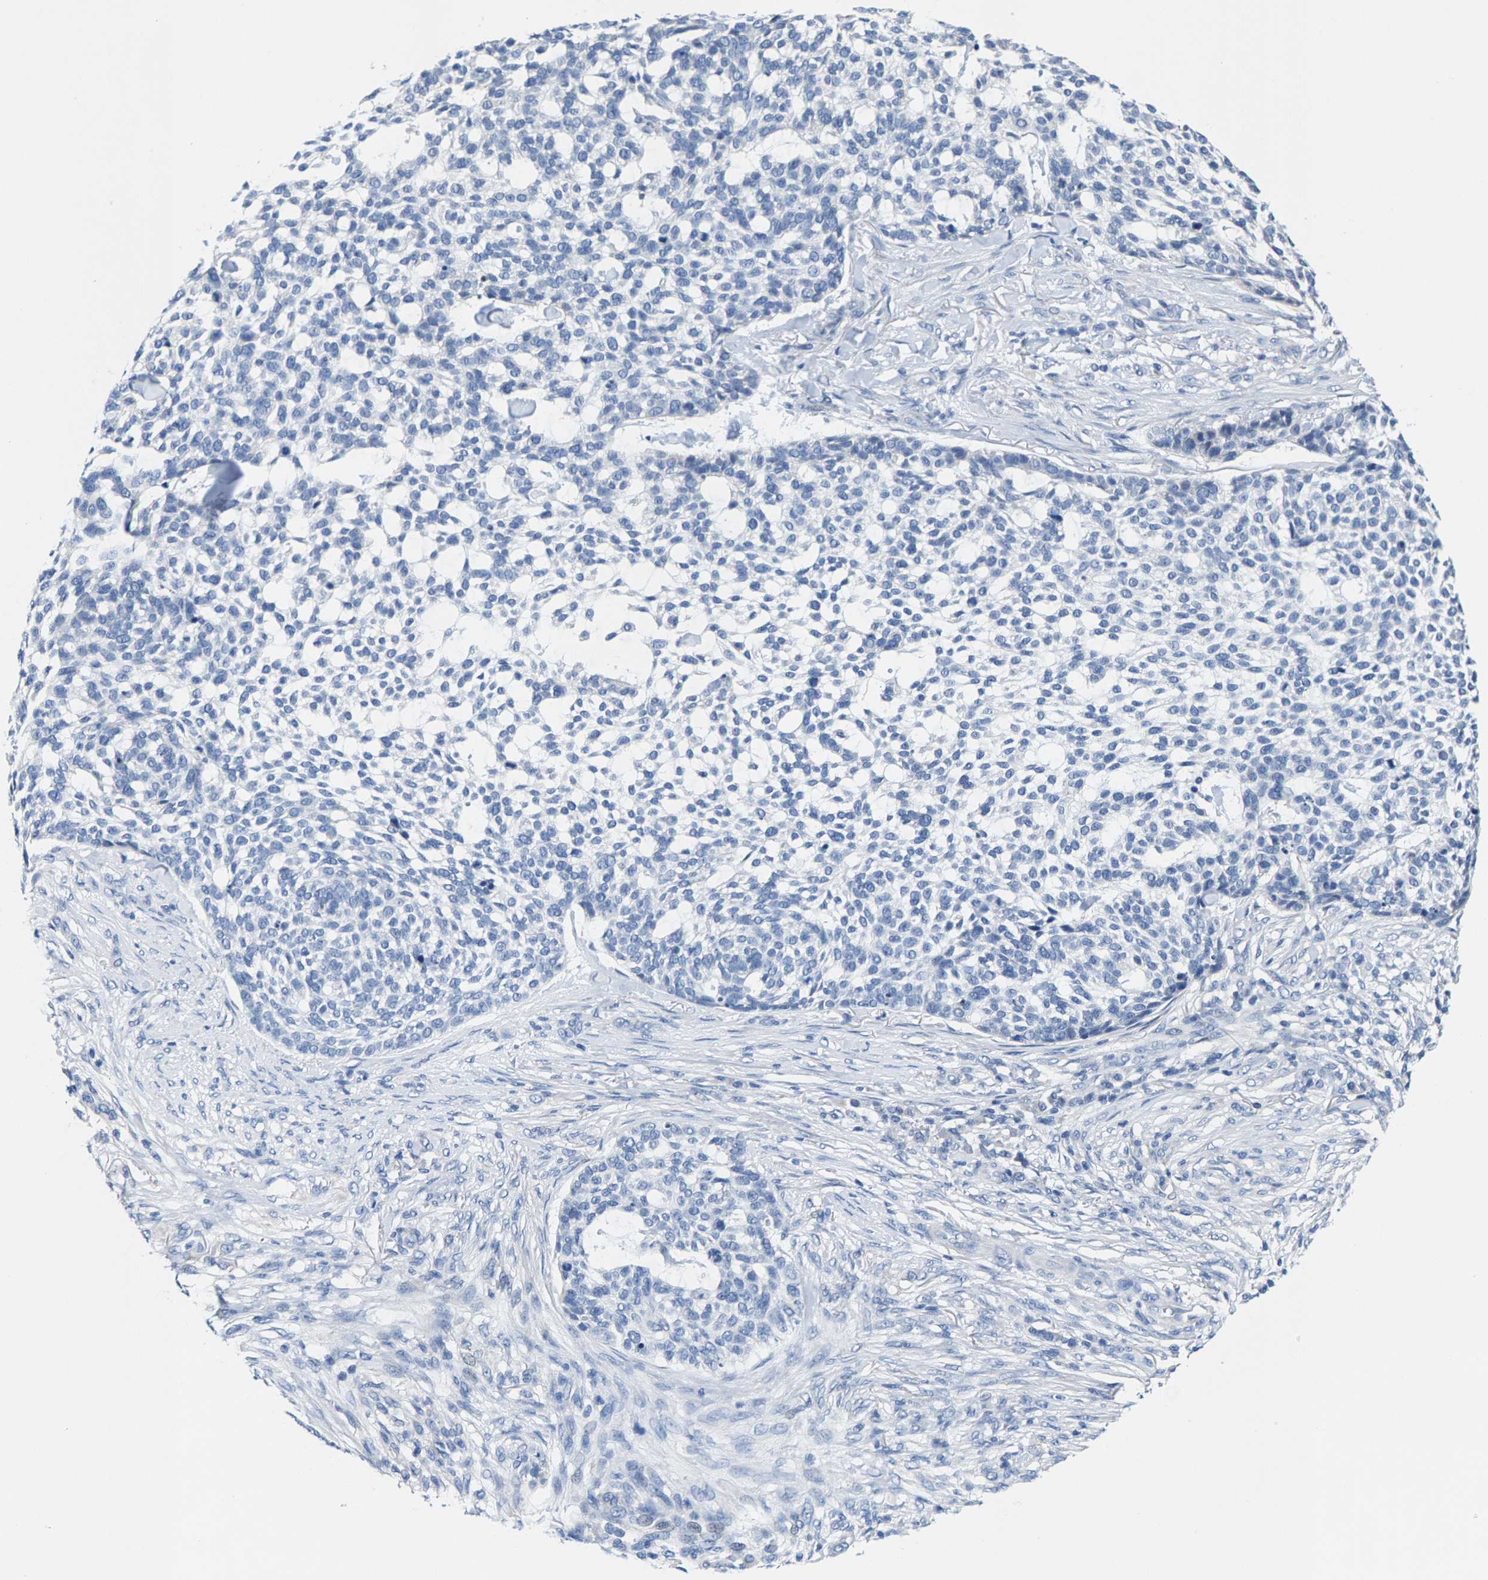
{"staining": {"intensity": "negative", "quantity": "none", "location": "none"}, "tissue": "skin cancer", "cell_type": "Tumor cells", "image_type": "cancer", "snomed": [{"axis": "morphology", "description": "Basal cell carcinoma"}, {"axis": "topography", "description": "Skin"}], "caption": "Protein analysis of basal cell carcinoma (skin) displays no significant positivity in tumor cells.", "gene": "KLHL1", "patient": {"sex": "female", "age": 64}}